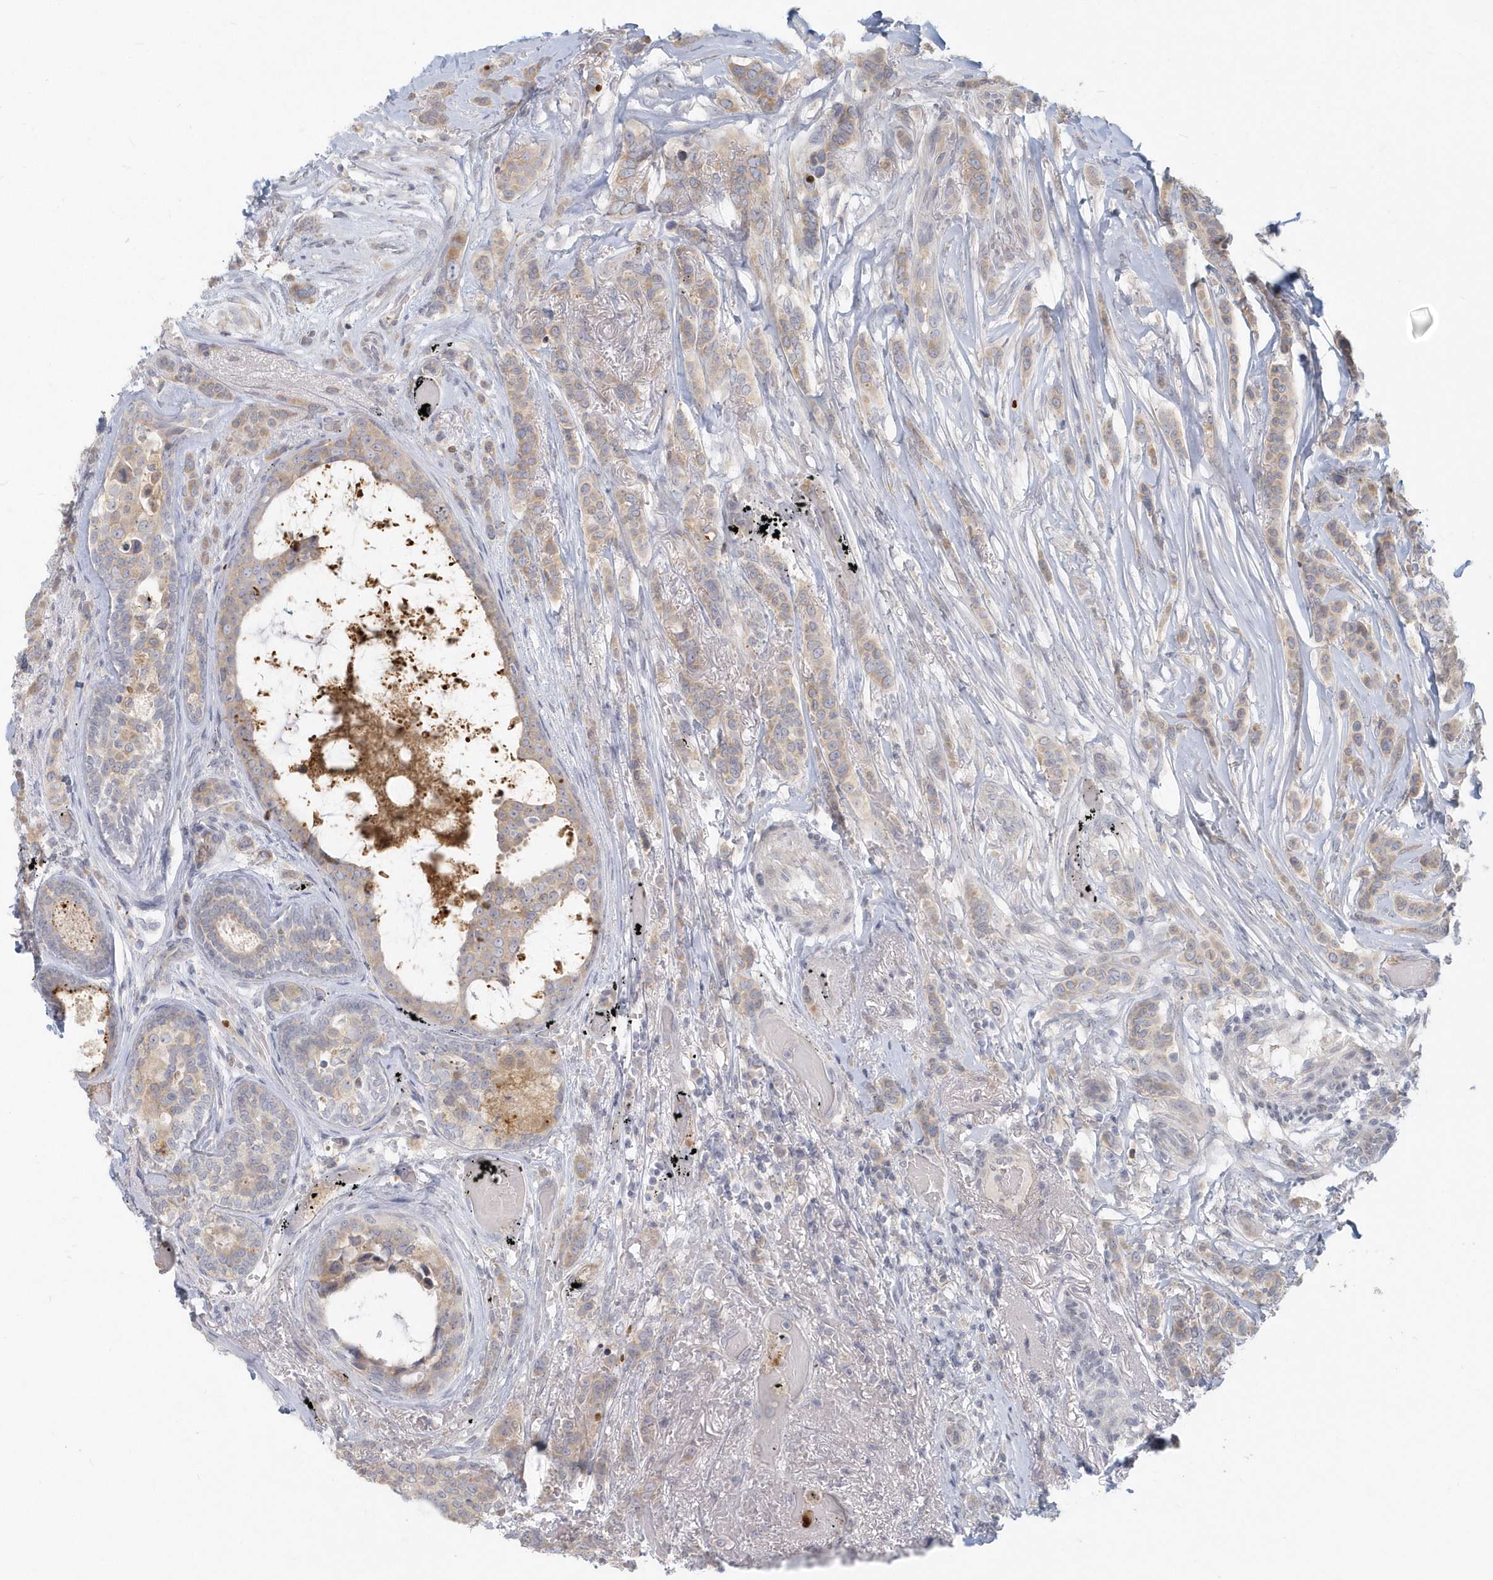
{"staining": {"intensity": "weak", "quantity": "25%-75%", "location": "cytoplasmic/membranous"}, "tissue": "breast cancer", "cell_type": "Tumor cells", "image_type": "cancer", "snomed": [{"axis": "morphology", "description": "Lobular carcinoma"}, {"axis": "topography", "description": "Breast"}], "caption": "There is low levels of weak cytoplasmic/membranous staining in tumor cells of lobular carcinoma (breast), as demonstrated by immunohistochemical staining (brown color).", "gene": "NAPB", "patient": {"sex": "female", "age": 51}}